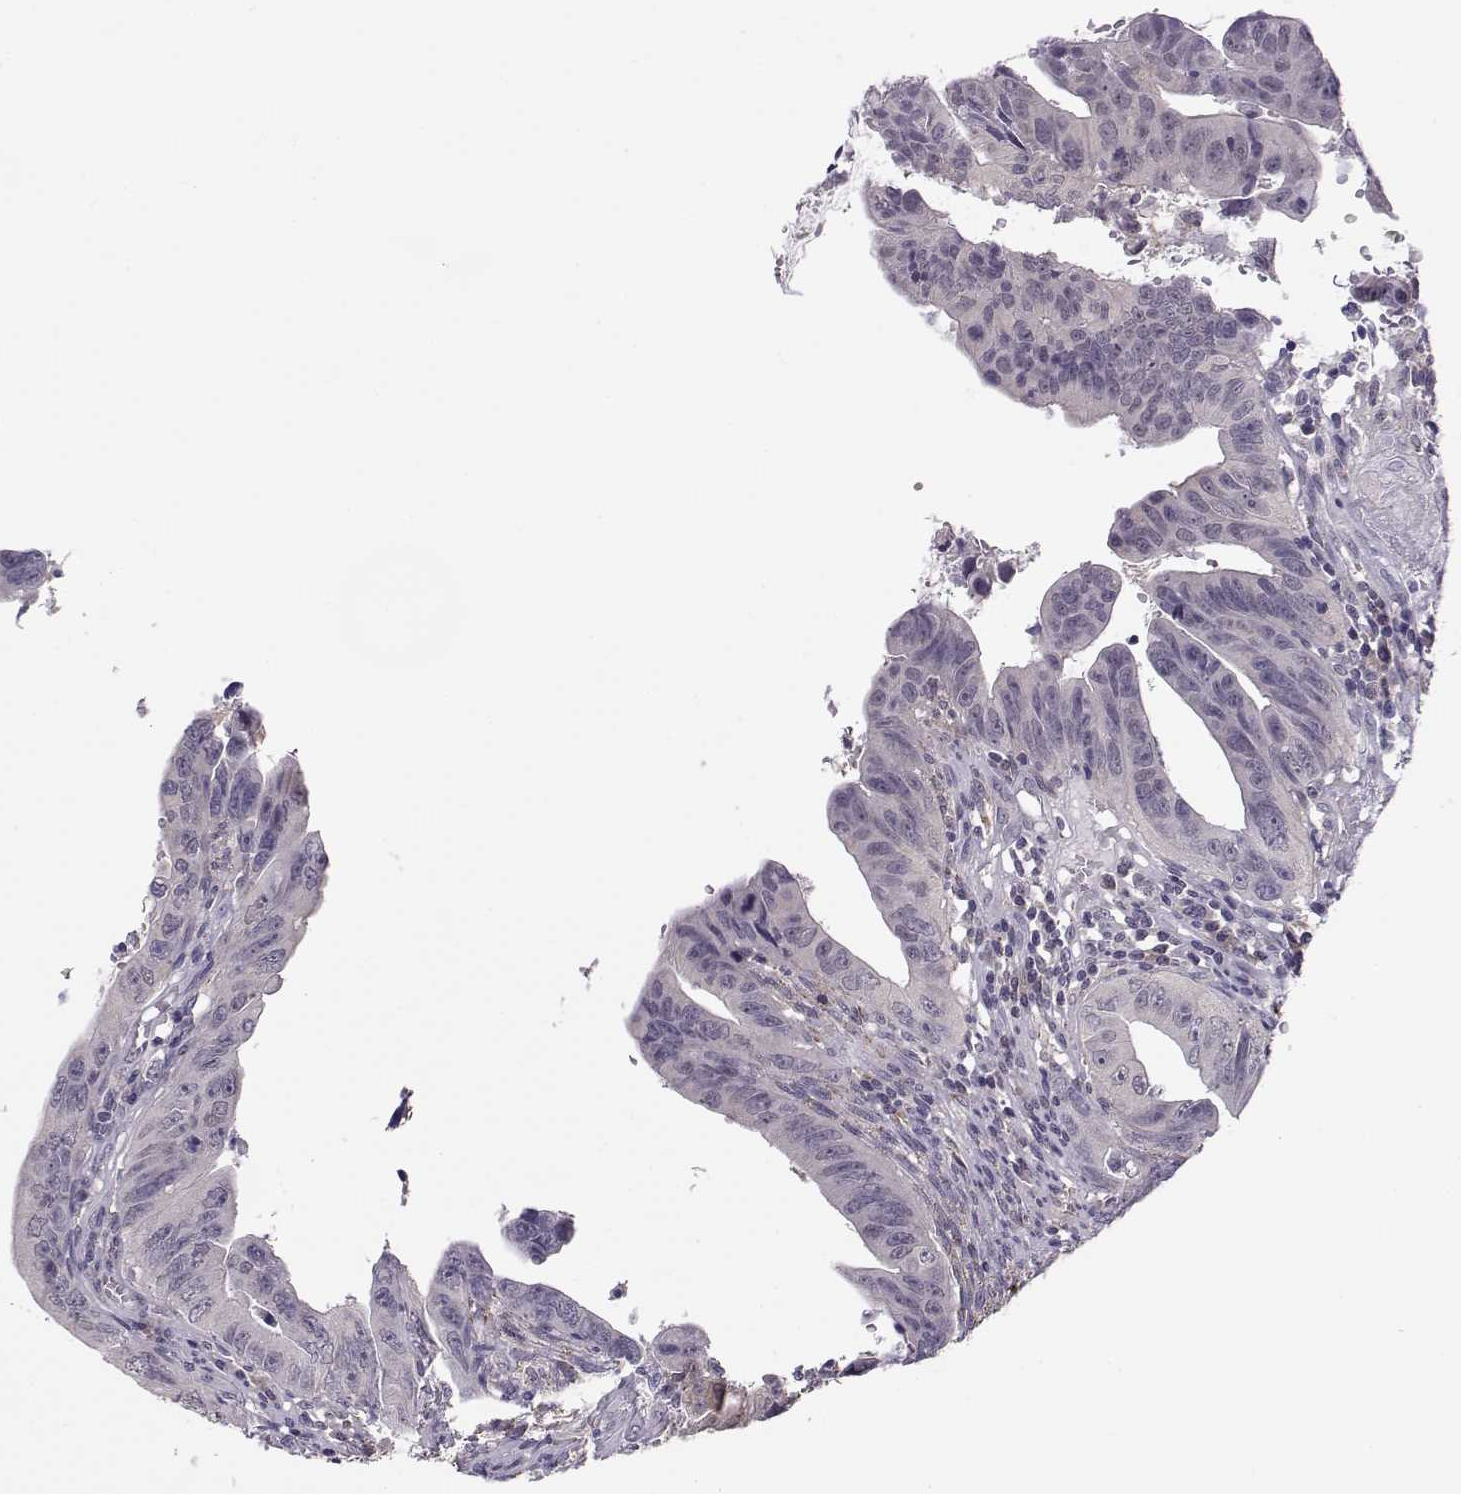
{"staining": {"intensity": "negative", "quantity": "none", "location": "none"}, "tissue": "colorectal cancer", "cell_type": "Tumor cells", "image_type": "cancer", "snomed": [{"axis": "morphology", "description": "Adenocarcinoma, NOS"}, {"axis": "topography", "description": "Colon"}], "caption": "Immunohistochemical staining of colorectal adenocarcinoma demonstrates no significant expression in tumor cells. The staining is performed using DAB (3,3'-diaminobenzidine) brown chromogen with nuclei counter-stained in using hematoxylin.", "gene": "KIF13B", "patient": {"sex": "female", "age": 87}}